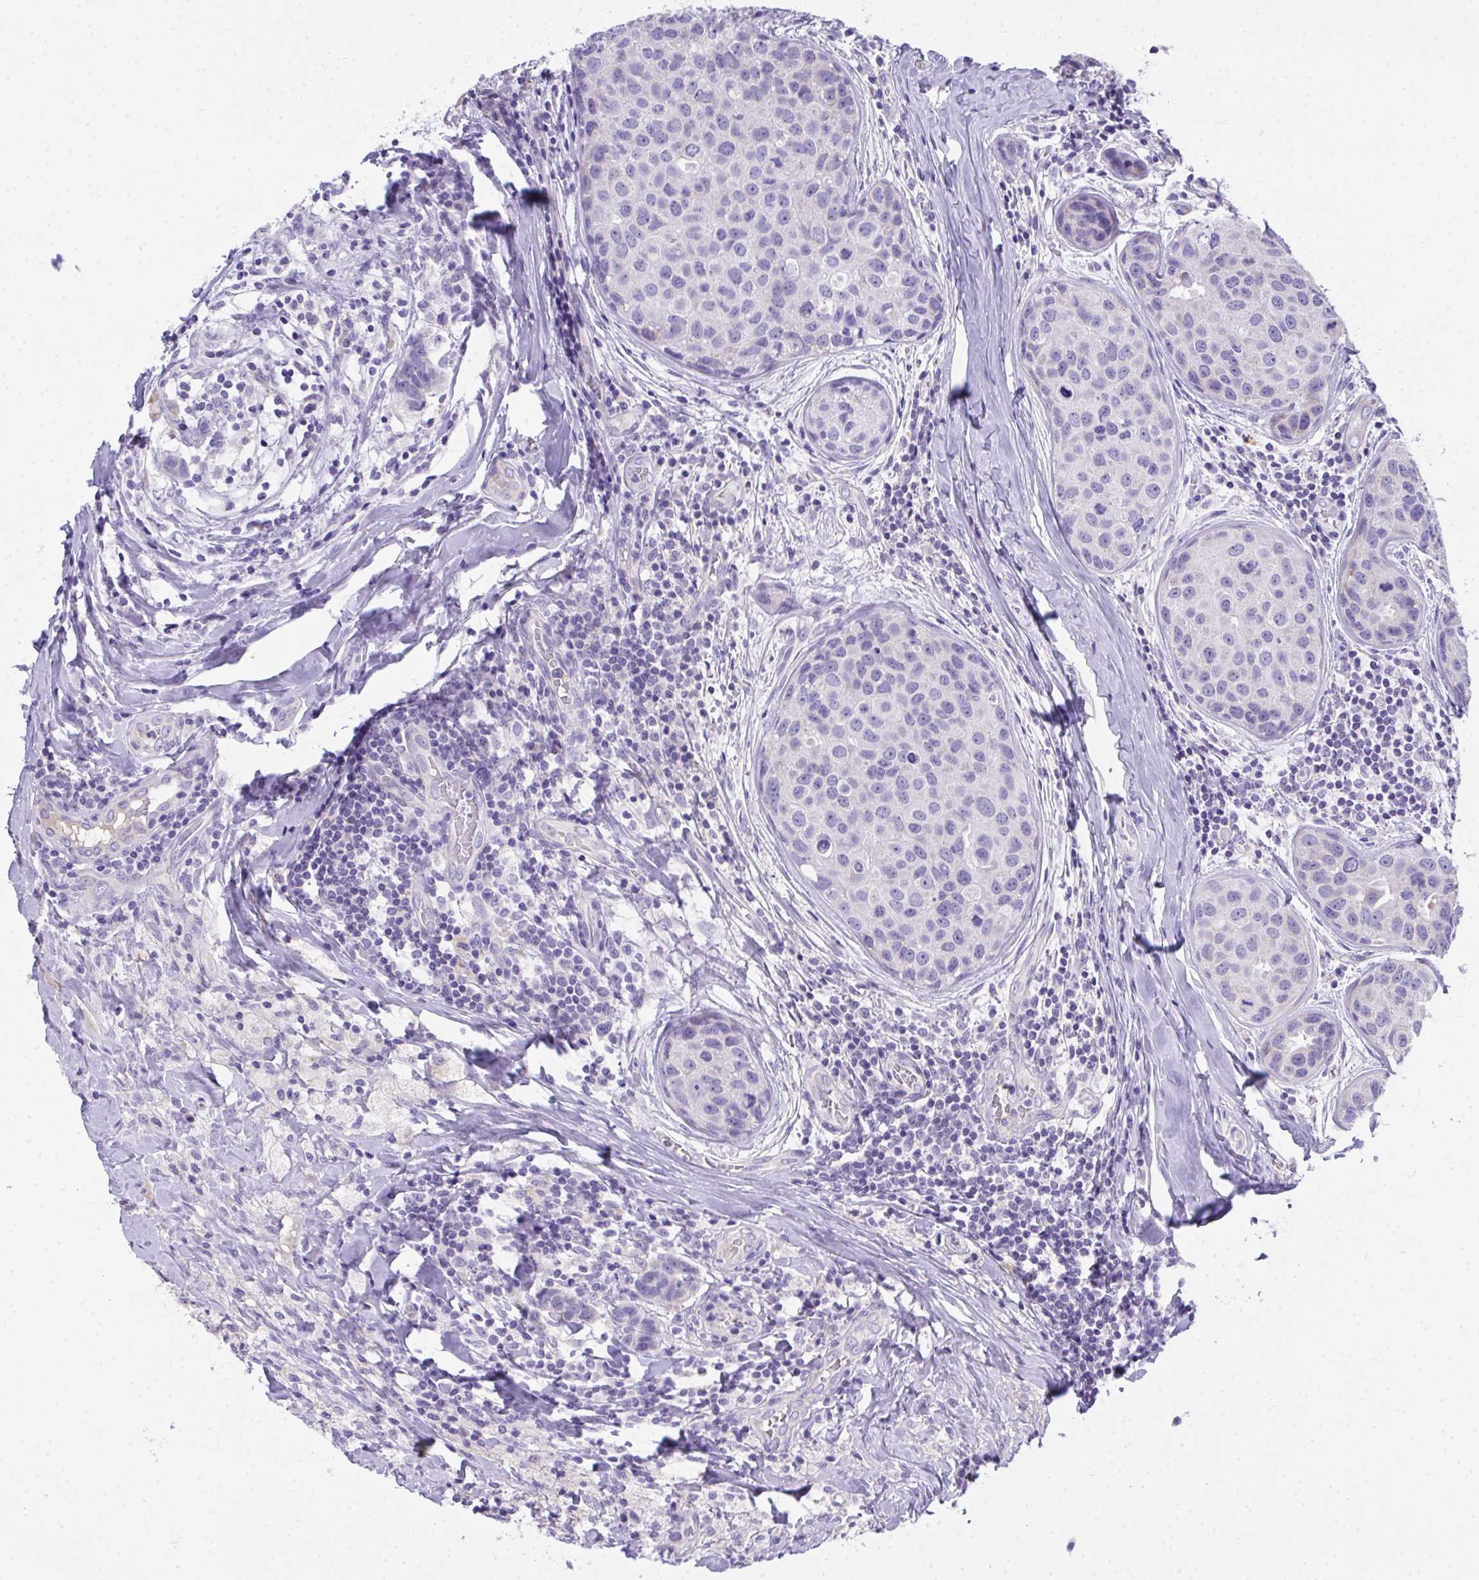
{"staining": {"intensity": "negative", "quantity": "none", "location": "none"}, "tissue": "breast cancer", "cell_type": "Tumor cells", "image_type": "cancer", "snomed": [{"axis": "morphology", "description": "Duct carcinoma"}, {"axis": "topography", "description": "Breast"}], "caption": "An IHC micrograph of breast cancer is shown. There is no staining in tumor cells of breast cancer.", "gene": "COA5", "patient": {"sex": "female", "age": 24}}